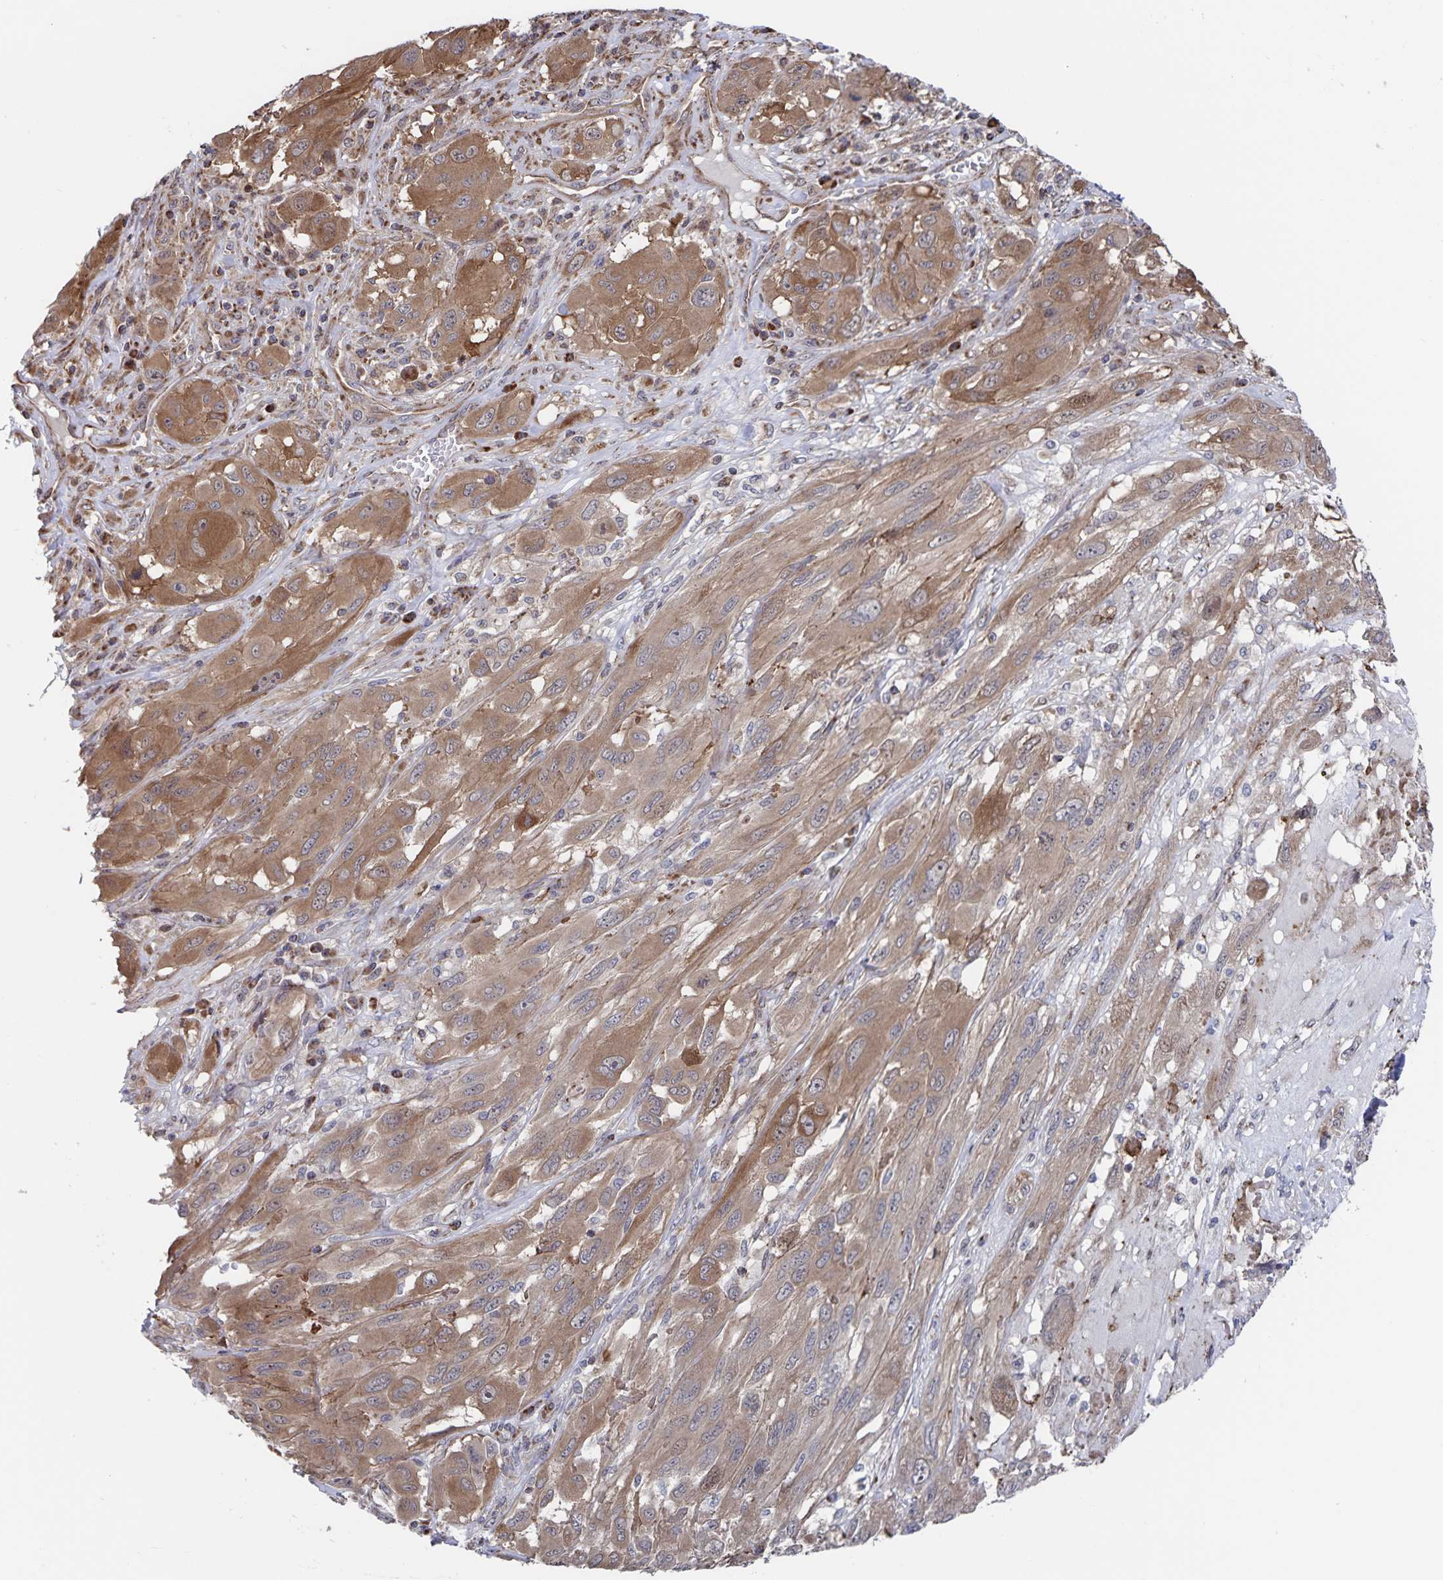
{"staining": {"intensity": "moderate", "quantity": ">75%", "location": "cytoplasmic/membranous"}, "tissue": "melanoma", "cell_type": "Tumor cells", "image_type": "cancer", "snomed": [{"axis": "morphology", "description": "Malignant melanoma, NOS"}, {"axis": "topography", "description": "Skin"}], "caption": "Immunohistochemical staining of malignant melanoma reveals moderate cytoplasmic/membranous protein staining in about >75% of tumor cells.", "gene": "ACACA", "patient": {"sex": "female", "age": 91}}